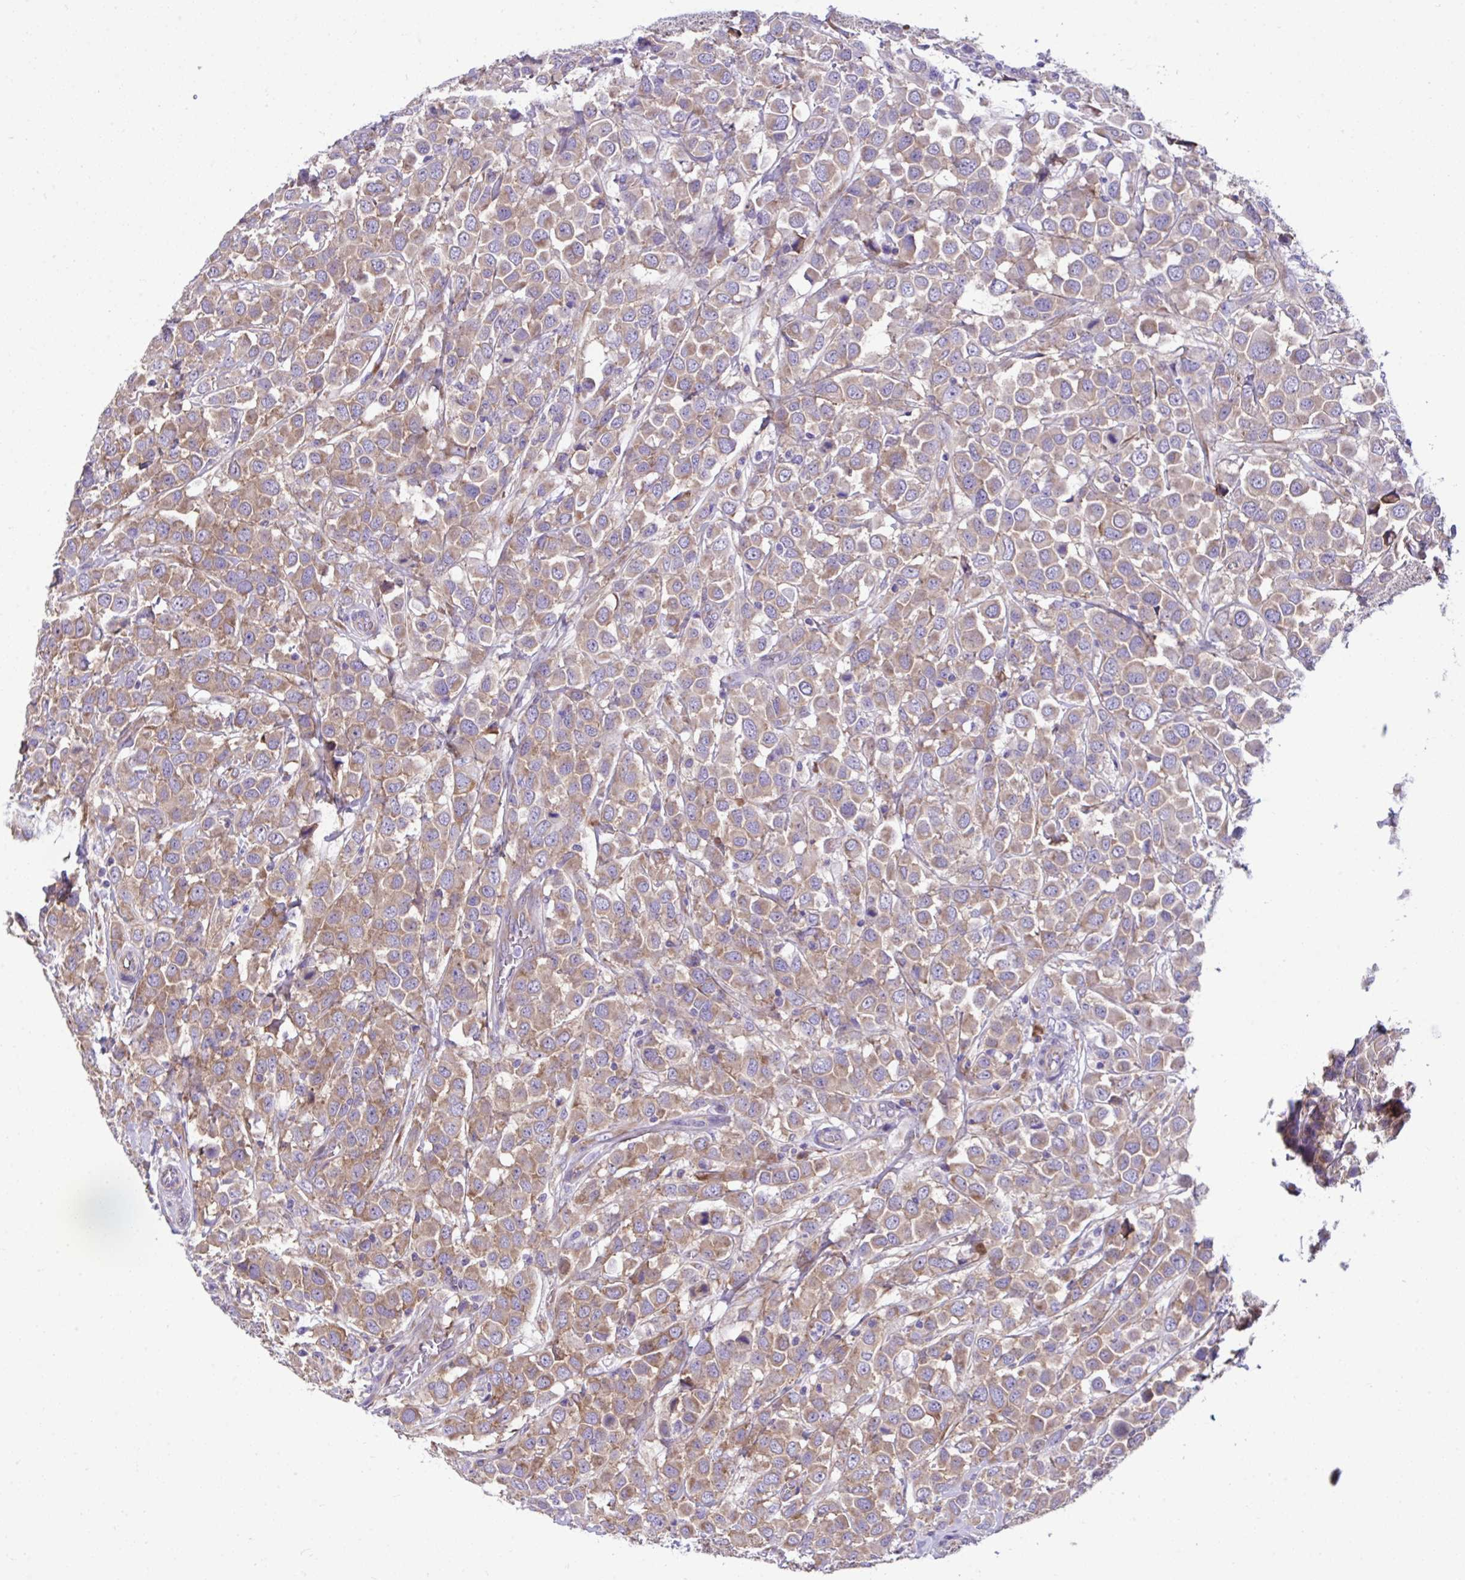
{"staining": {"intensity": "moderate", "quantity": "25%-75%", "location": "cytoplasmic/membranous"}, "tissue": "breast cancer", "cell_type": "Tumor cells", "image_type": "cancer", "snomed": [{"axis": "morphology", "description": "Duct carcinoma"}, {"axis": "topography", "description": "Breast"}], "caption": "IHC staining of breast invasive ductal carcinoma, which displays medium levels of moderate cytoplasmic/membranous staining in approximately 25%-75% of tumor cells indicating moderate cytoplasmic/membranous protein expression. The staining was performed using DAB (3,3'-diaminobenzidine) (brown) for protein detection and nuclei were counterstained in hematoxylin (blue).", "gene": "RPL7", "patient": {"sex": "female", "age": 61}}